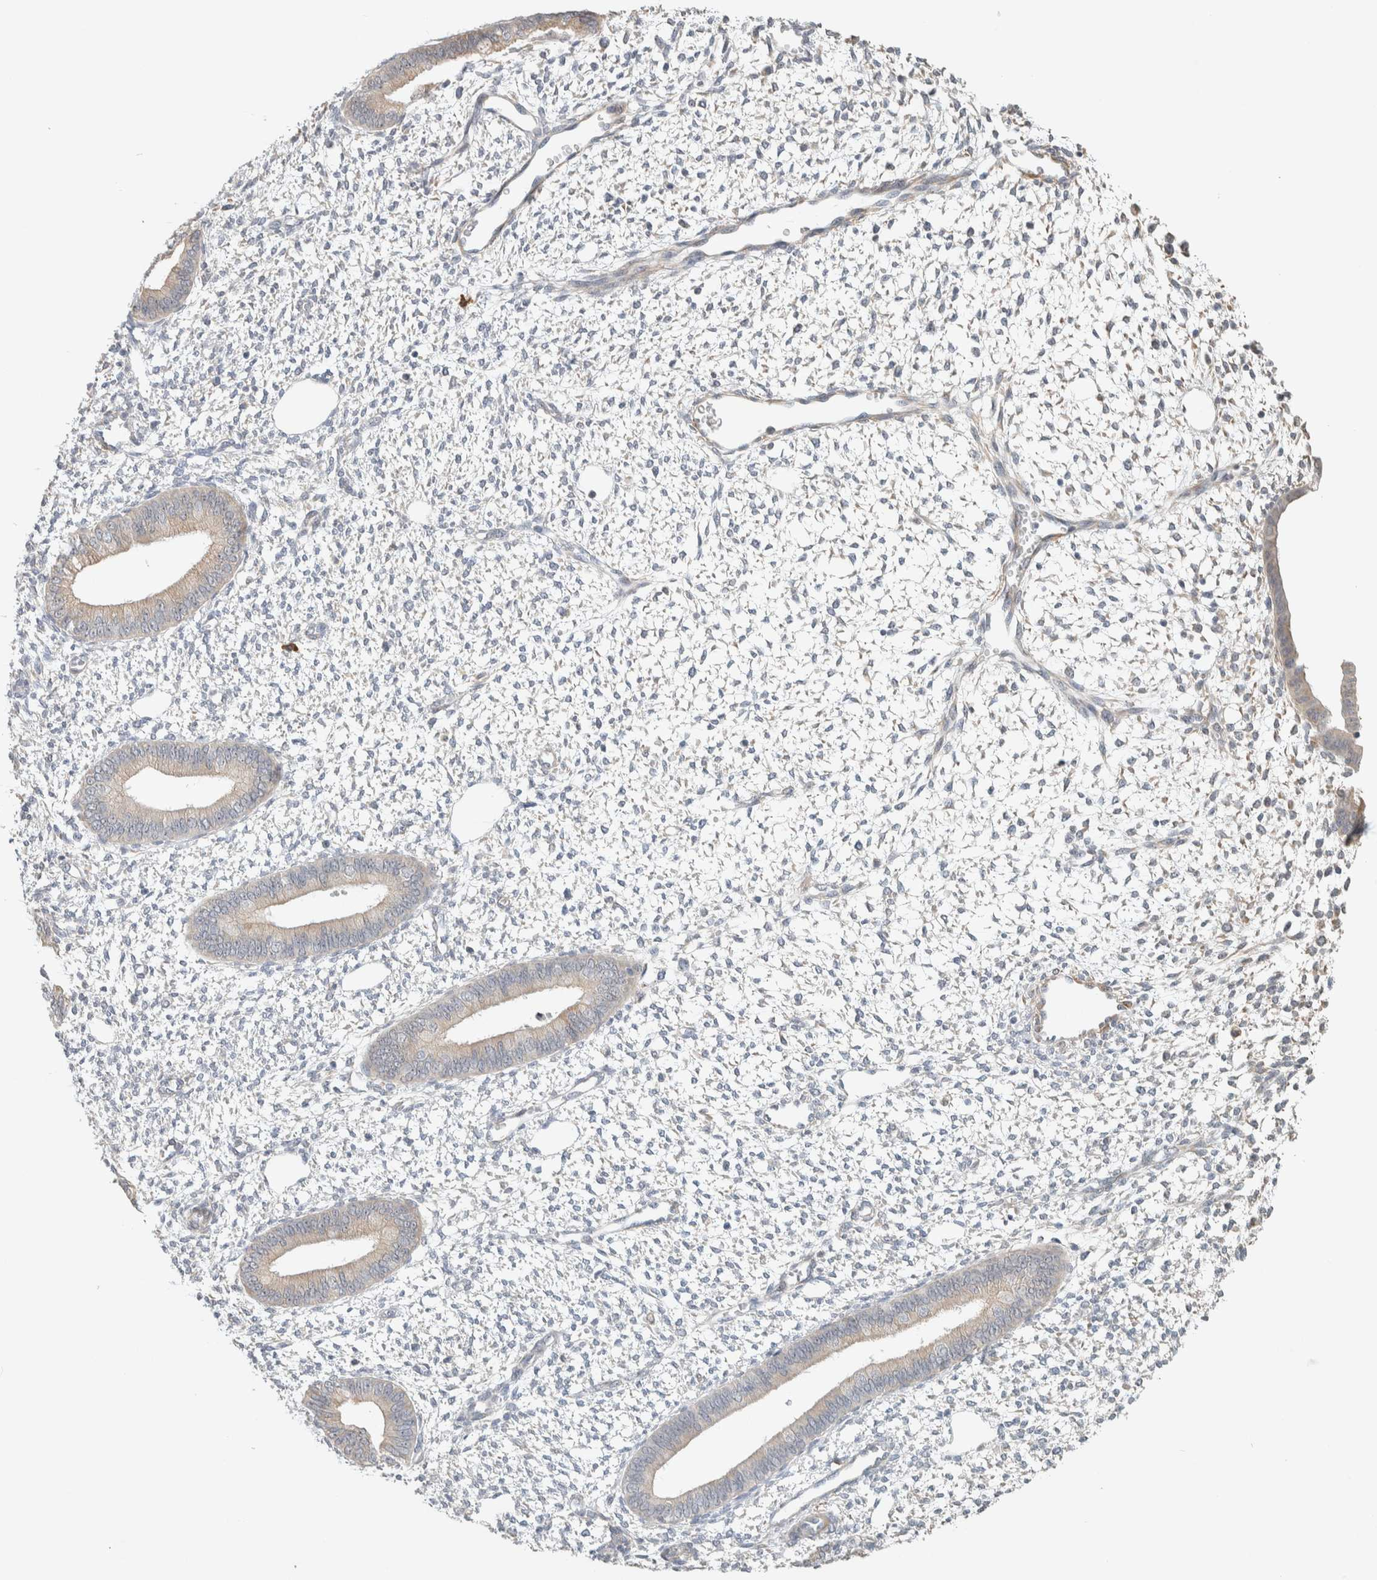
{"staining": {"intensity": "negative", "quantity": "none", "location": "none"}, "tissue": "endometrium", "cell_type": "Cells in endometrial stroma", "image_type": "normal", "snomed": [{"axis": "morphology", "description": "Normal tissue, NOS"}, {"axis": "topography", "description": "Endometrium"}], "caption": "An image of human endometrium is negative for staining in cells in endometrial stroma. (Brightfield microscopy of DAB IHC at high magnification).", "gene": "KLHL40", "patient": {"sex": "female", "age": 46}}